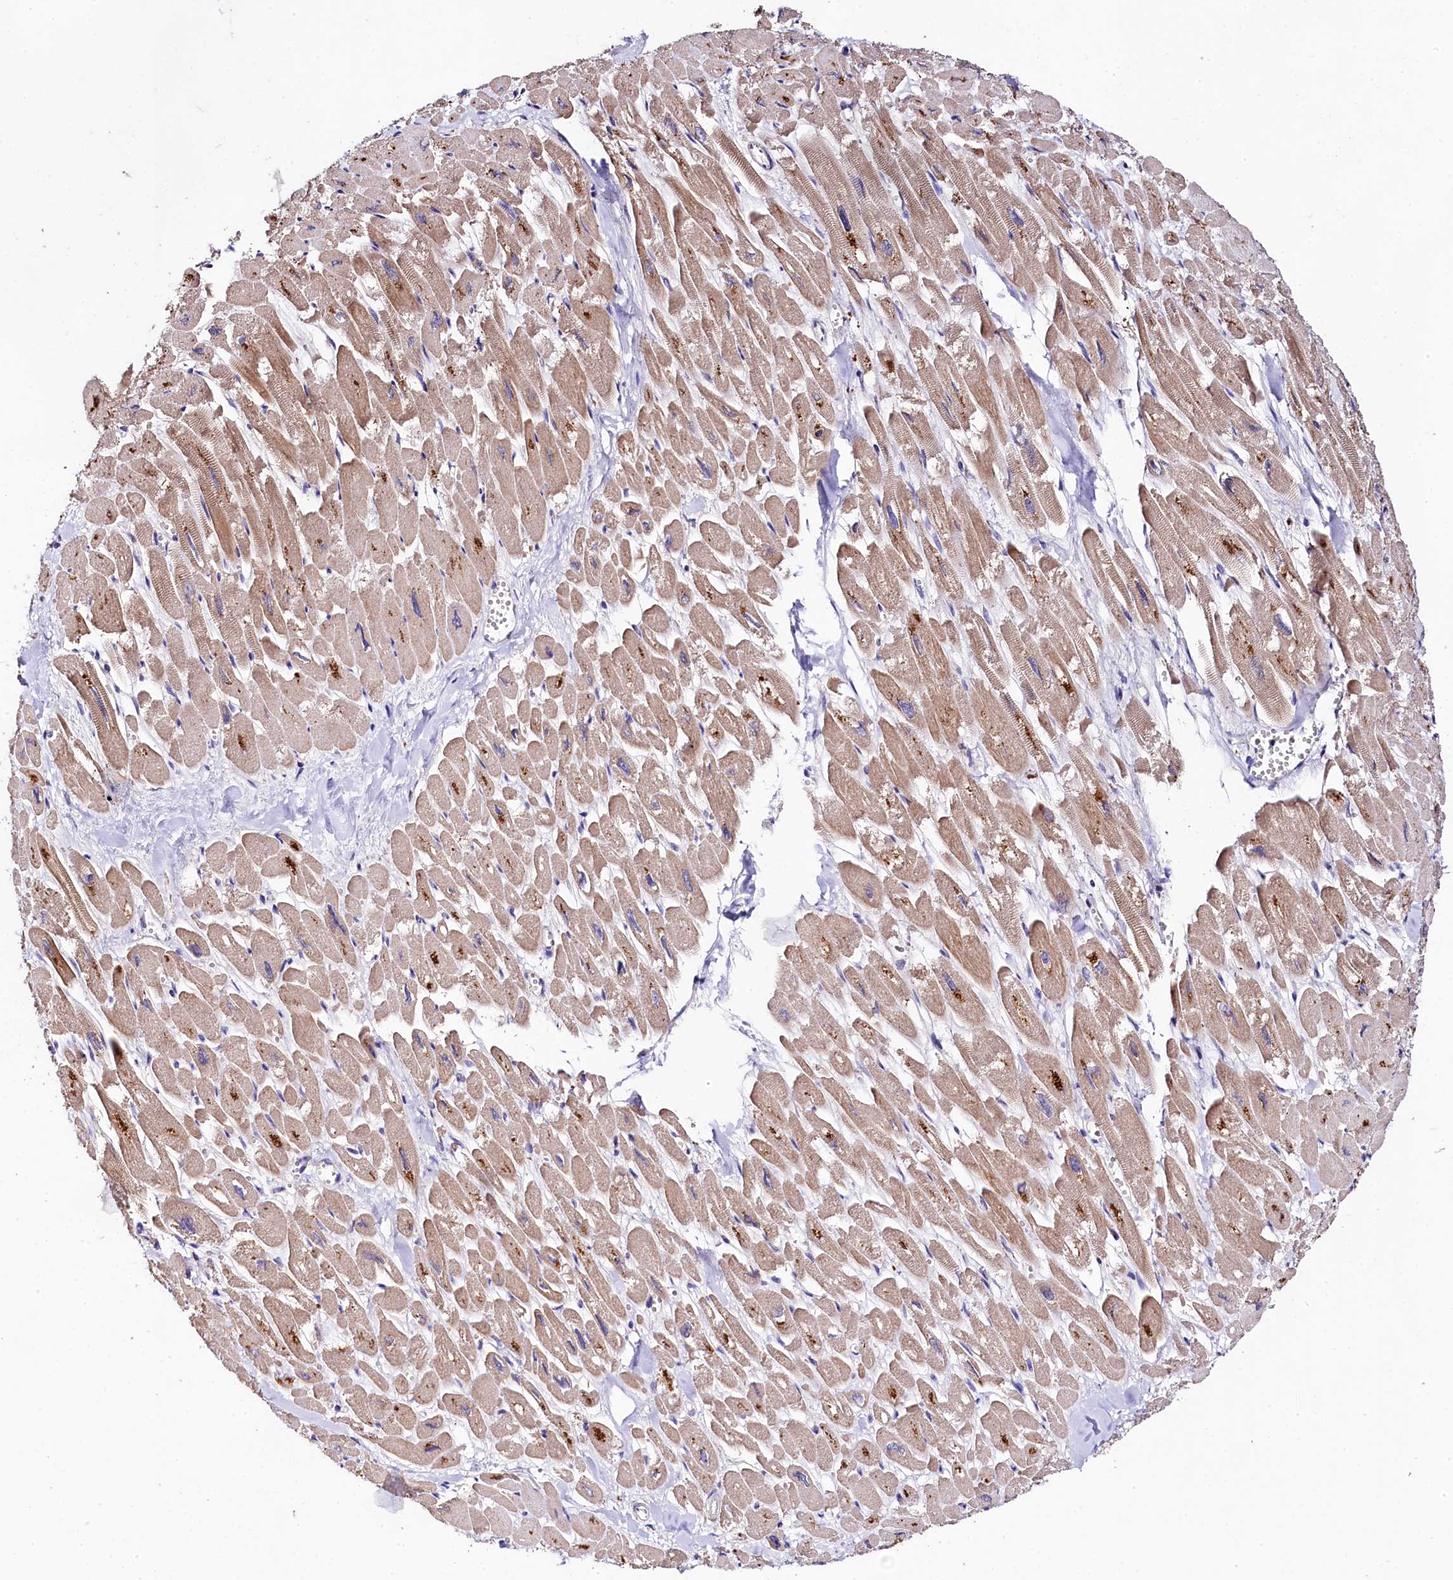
{"staining": {"intensity": "moderate", "quantity": "25%-75%", "location": "cytoplasmic/membranous"}, "tissue": "heart muscle", "cell_type": "Cardiomyocytes", "image_type": "normal", "snomed": [{"axis": "morphology", "description": "Normal tissue, NOS"}, {"axis": "topography", "description": "Heart"}], "caption": "An immunohistochemistry (IHC) histopathology image of normal tissue is shown. Protein staining in brown highlights moderate cytoplasmic/membranous positivity in heart muscle within cardiomyocytes.", "gene": "FXYD6", "patient": {"sex": "male", "age": 54}}